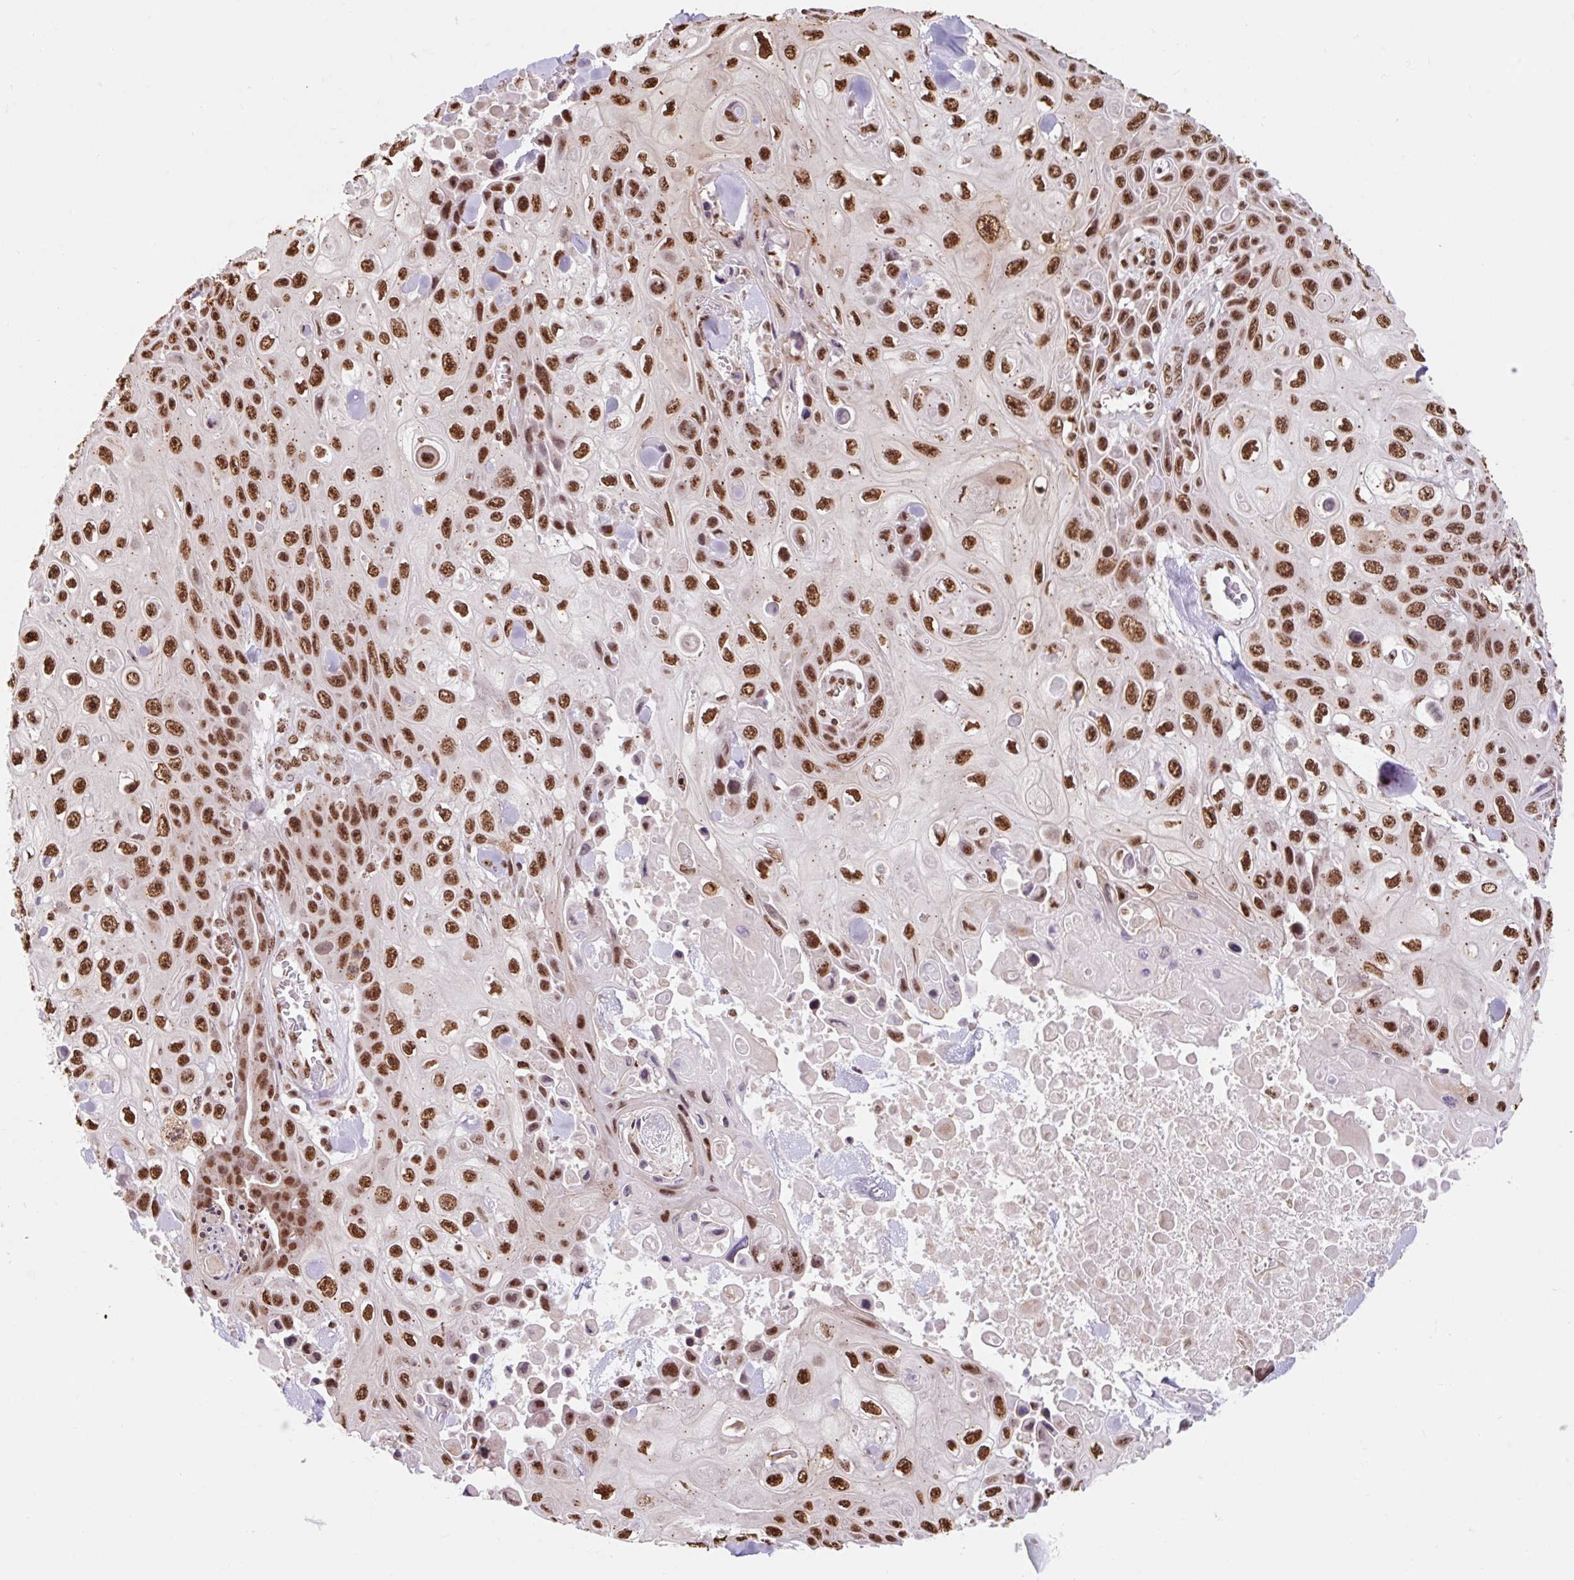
{"staining": {"intensity": "strong", "quantity": ">75%", "location": "nuclear"}, "tissue": "skin cancer", "cell_type": "Tumor cells", "image_type": "cancer", "snomed": [{"axis": "morphology", "description": "Squamous cell carcinoma, NOS"}, {"axis": "topography", "description": "Skin"}], "caption": "Skin squamous cell carcinoma stained with DAB immunohistochemistry (IHC) displays high levels of strong nuclear expression in approximately >75% of tumor cells.", "gene": "BICRA", "patient": {"sex": "male", "age": 82}}